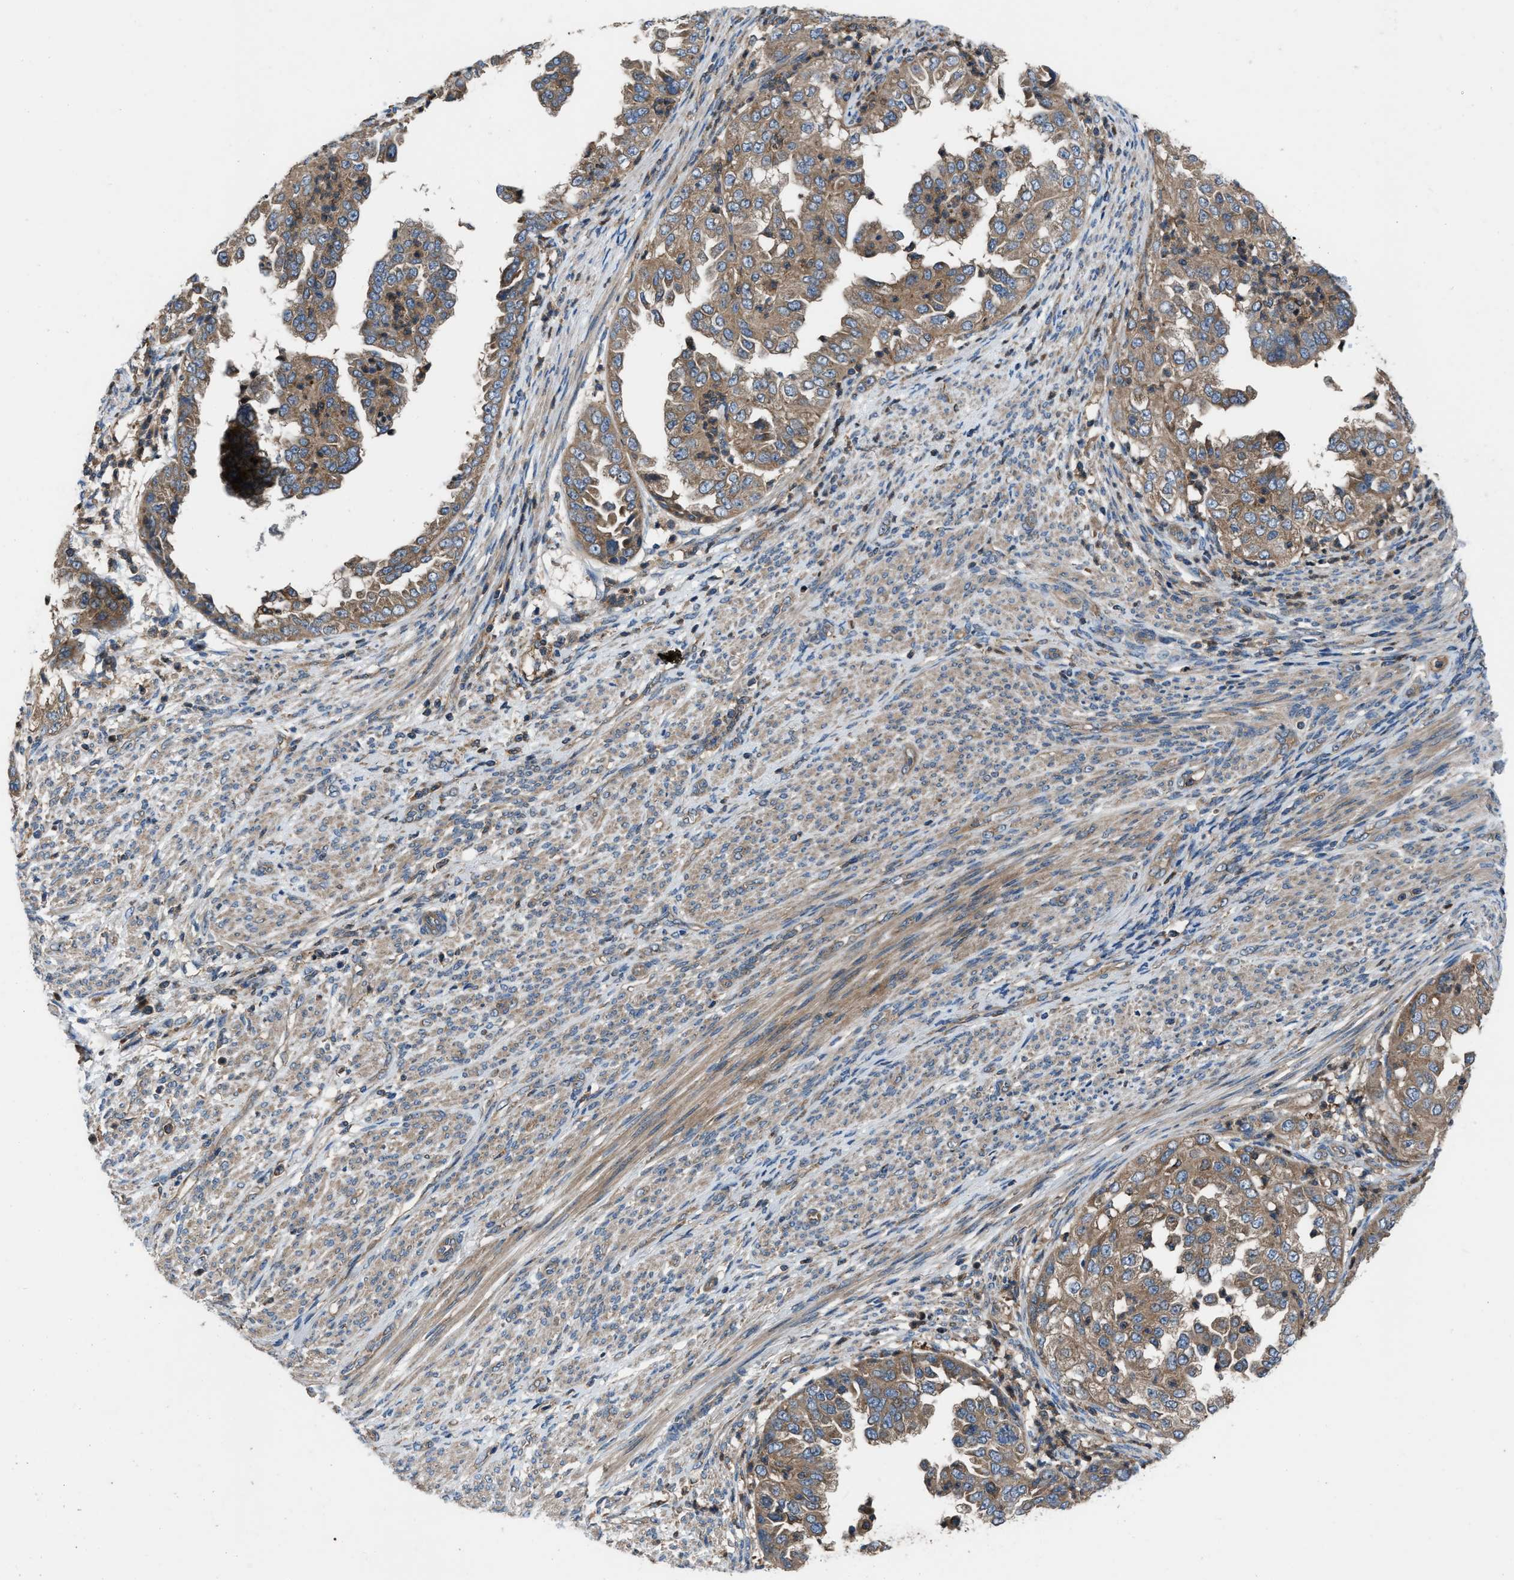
{"staining": {"intensity": "moderate", "quantity": ">75%", "location": "cytoplasmic/membranous"}, "tissue": "endometrial cancer", "cell_type": "Tumor cells", "image_type": "cancer", "snomed": [{"axis": "morphology", "description": "Adenocarcinoma, NOS"}, {"axis": "topography", "description": "Endometrium"}], "caption": "Moderate cytoplasmic/membranous staining is identified in approximately >75% of tumor cells in endometrial adenocarcinoma.", "gene": "USP25", "patient": {"sex": "female", "age": 85}}